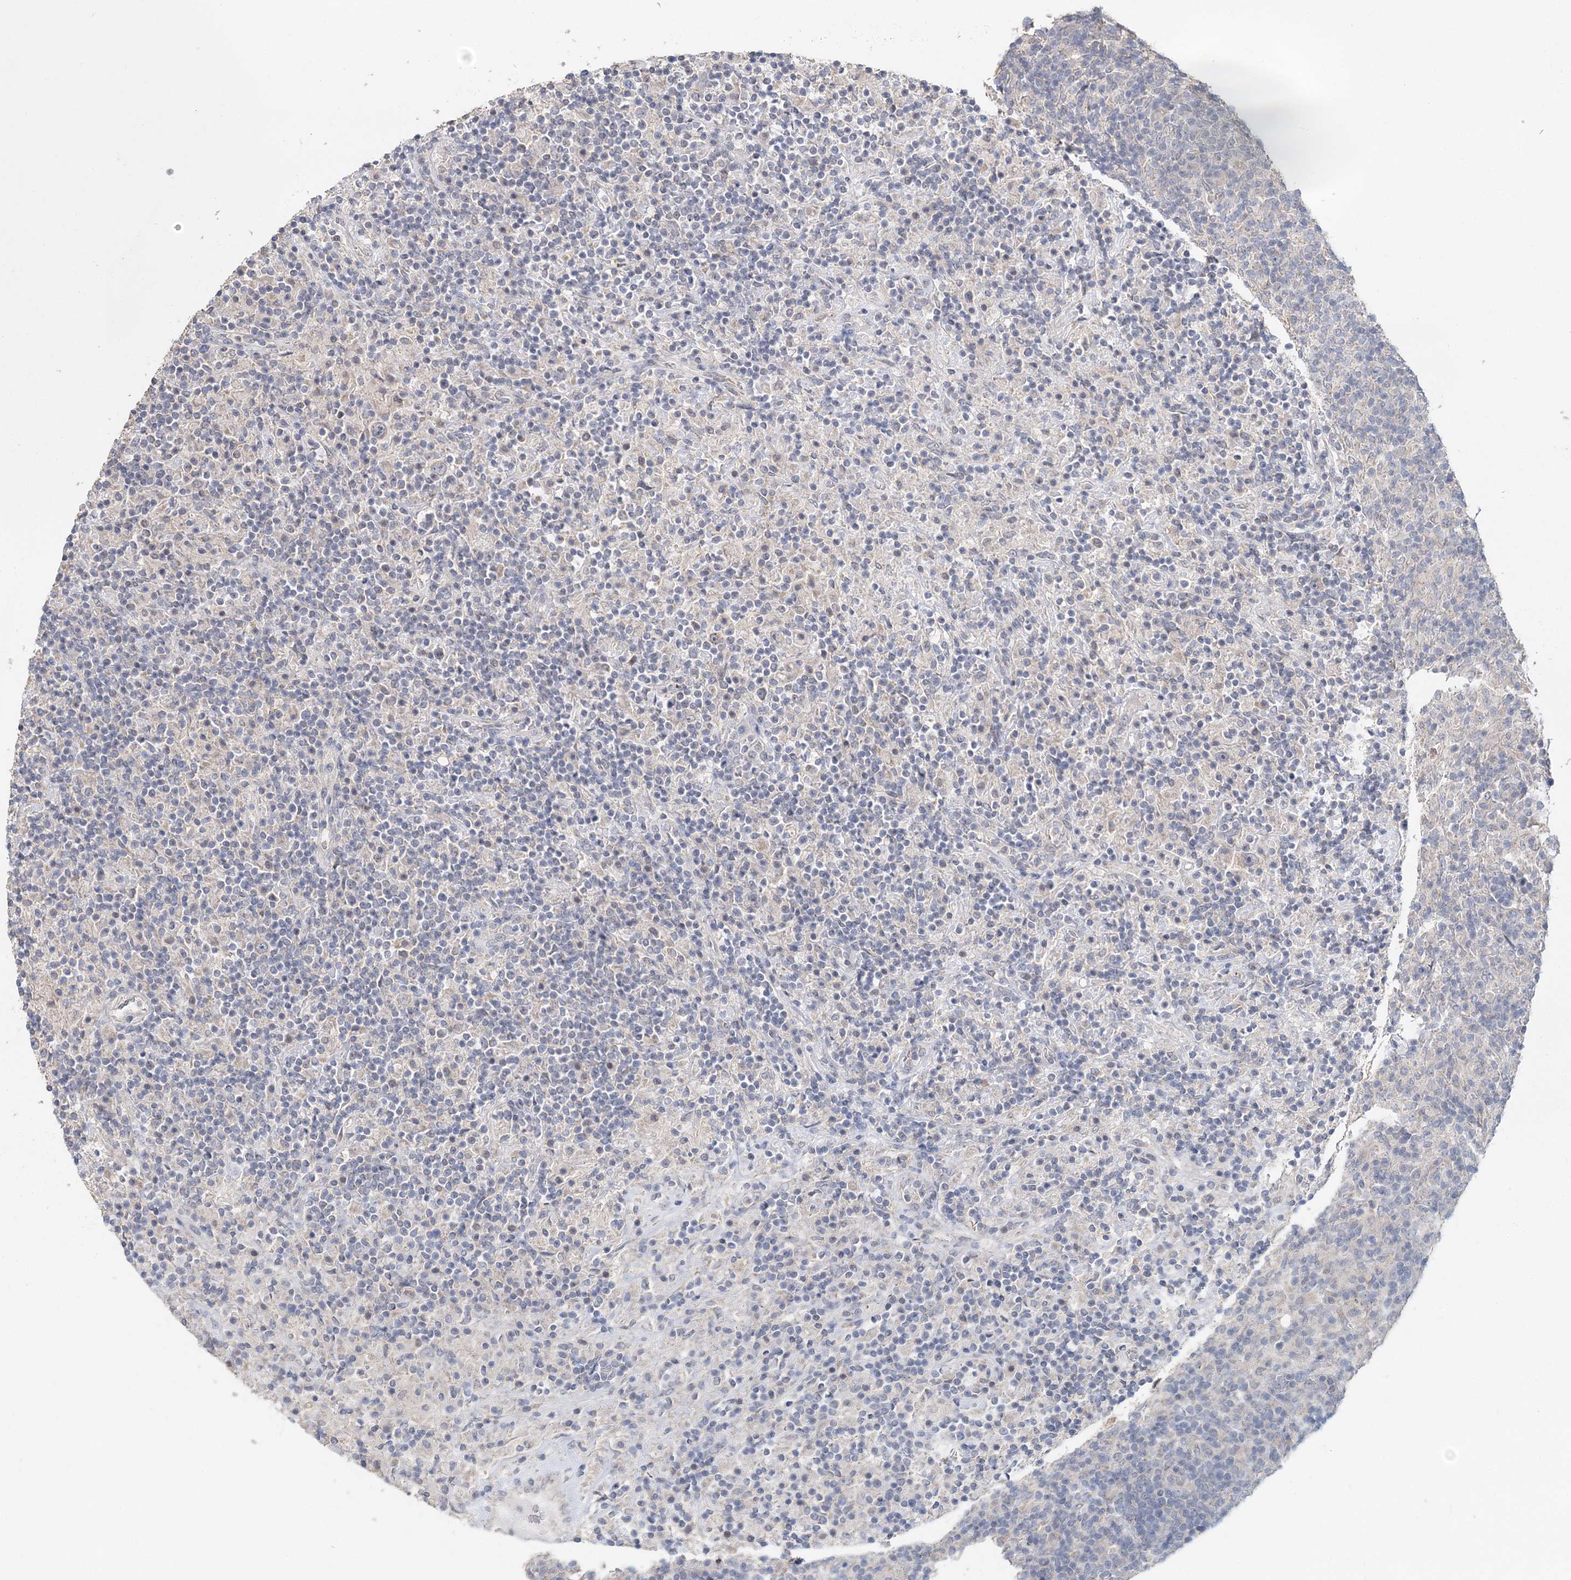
{"staining": {"intensity": "negative", "quantity": "none", "location": "none"}, "tissue": "lymphoma", "cell_type": "Tumor cells", "image_type": "cancer", "snomed": [{"axis": "morphology", "description": "Hodgkin's disease, NOS"}, {"axis": "topography", "description": "Lymph node"}], "caption": "A histopathology image of Hodgkin's disease stained for a protein exhibits no brown staining in tumor cells. Brightfield microscopy of immunohistochemistry (IHC) stained with DAB (brown) and hematoxylin (blue), captured at high magnification.", "gene": "FBXO38", "patient": {"sex": "male", "age": 70}}